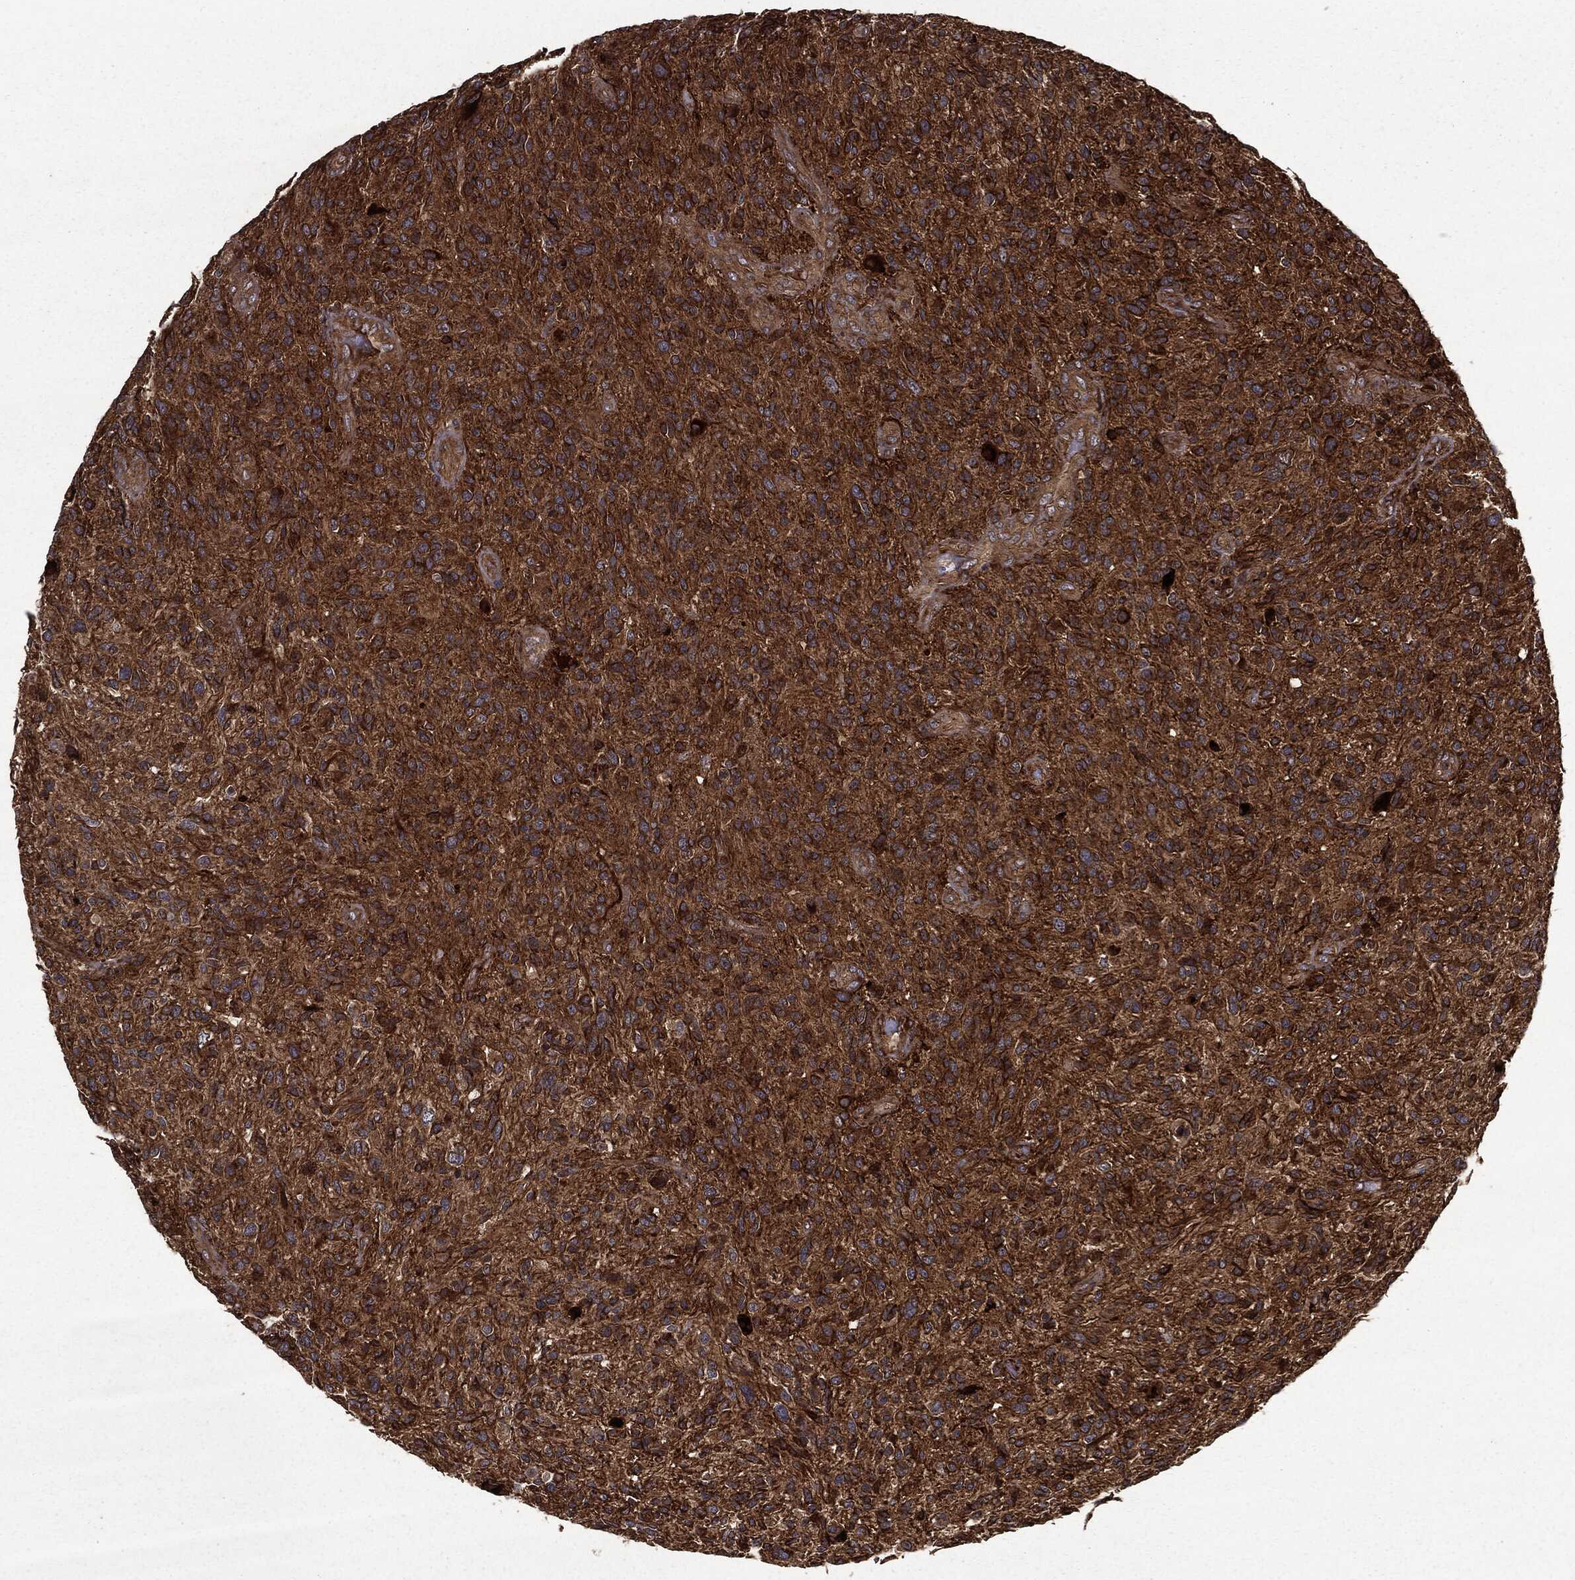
{"staining": {"intensity": "moderate", "quantity": ">75%", "location": "cytoplasmic/membranous"}, "tissue": "glioma", "cell_type": "Tumor cells", "image_type": "cancer", "snomed": [{"axis": "morphology", "description": "Glioma, malignant, High grade"}, {"axis": "topography", "description": "Brain"}], "caption": "About >75% of tumor cells in glioma display moderate cytoplasmic/membranous protein positivity as visualized by brown immunohistochemical staining.", "gene": "HTT", "patient": {"sex": "male", "age": 47}}